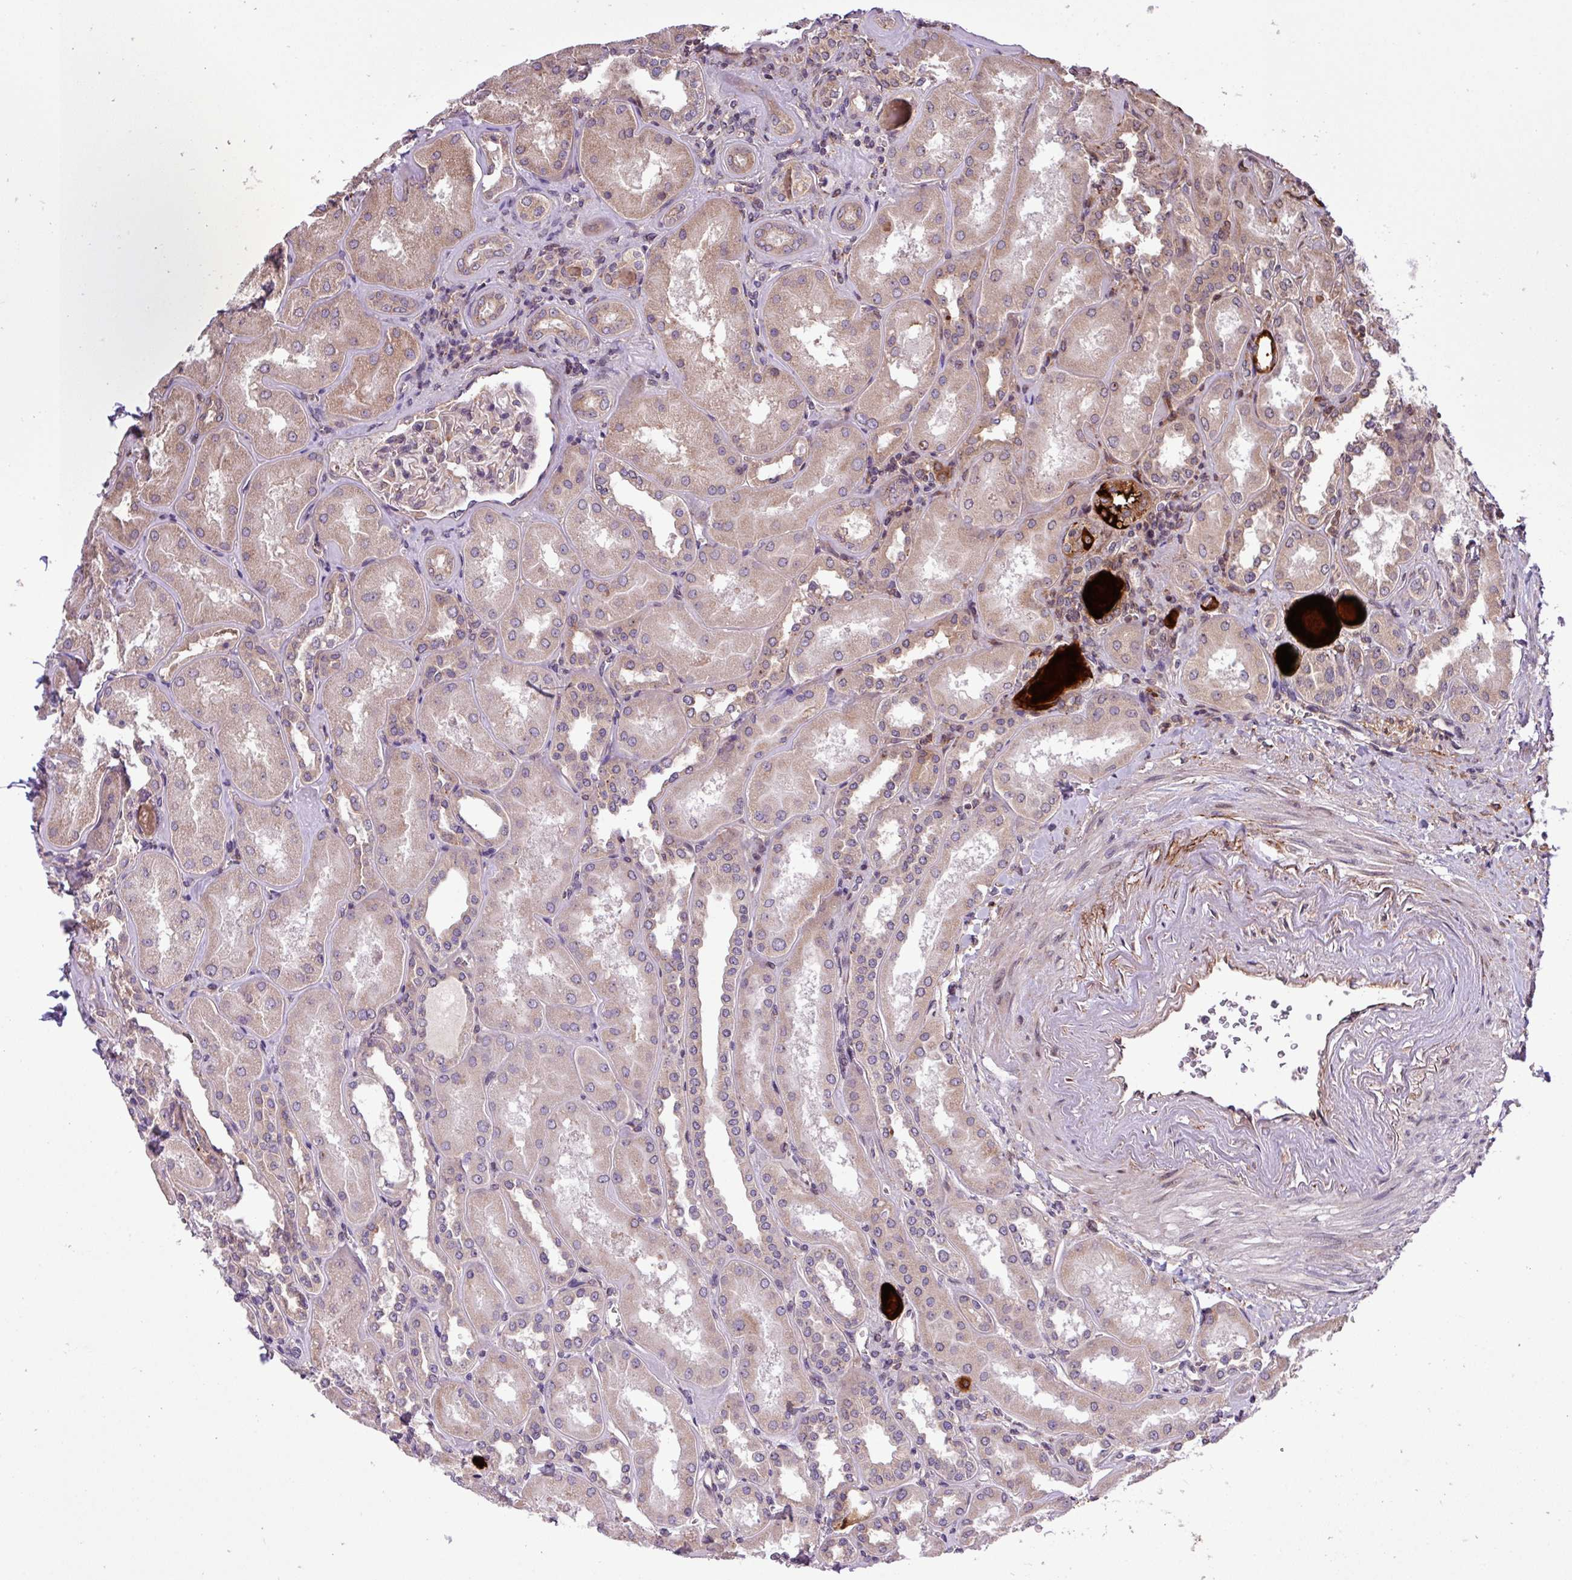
{"staining": {"intensity": "moderate", "quantity": "<25%", "location": "cytoplasmic/membranous"}, "tissue": "kidney", "cell_type": "Cells in glomeruli", "image_type": "normal", "snomed": [{"axis": "morphology", "description": "Normal tissue, NOS"}, {"axis": "topography", "description": "Kidney"}], "caption": "DAB (3,3'-diaminobenzidine) immunohistochemical staining of normal kidney reveals moderate cytoplasmic/membranous protein expression in approximately <25% of cells in glomeruli. The staining is performed using DAB (3,3'-diaminobenzidine) brown chromogen to label protein expression. The nuclei are counter-stained blue using hematoxylin.", "gene": "MEGF6", "patient": {"sex": "male", "age": 61}}